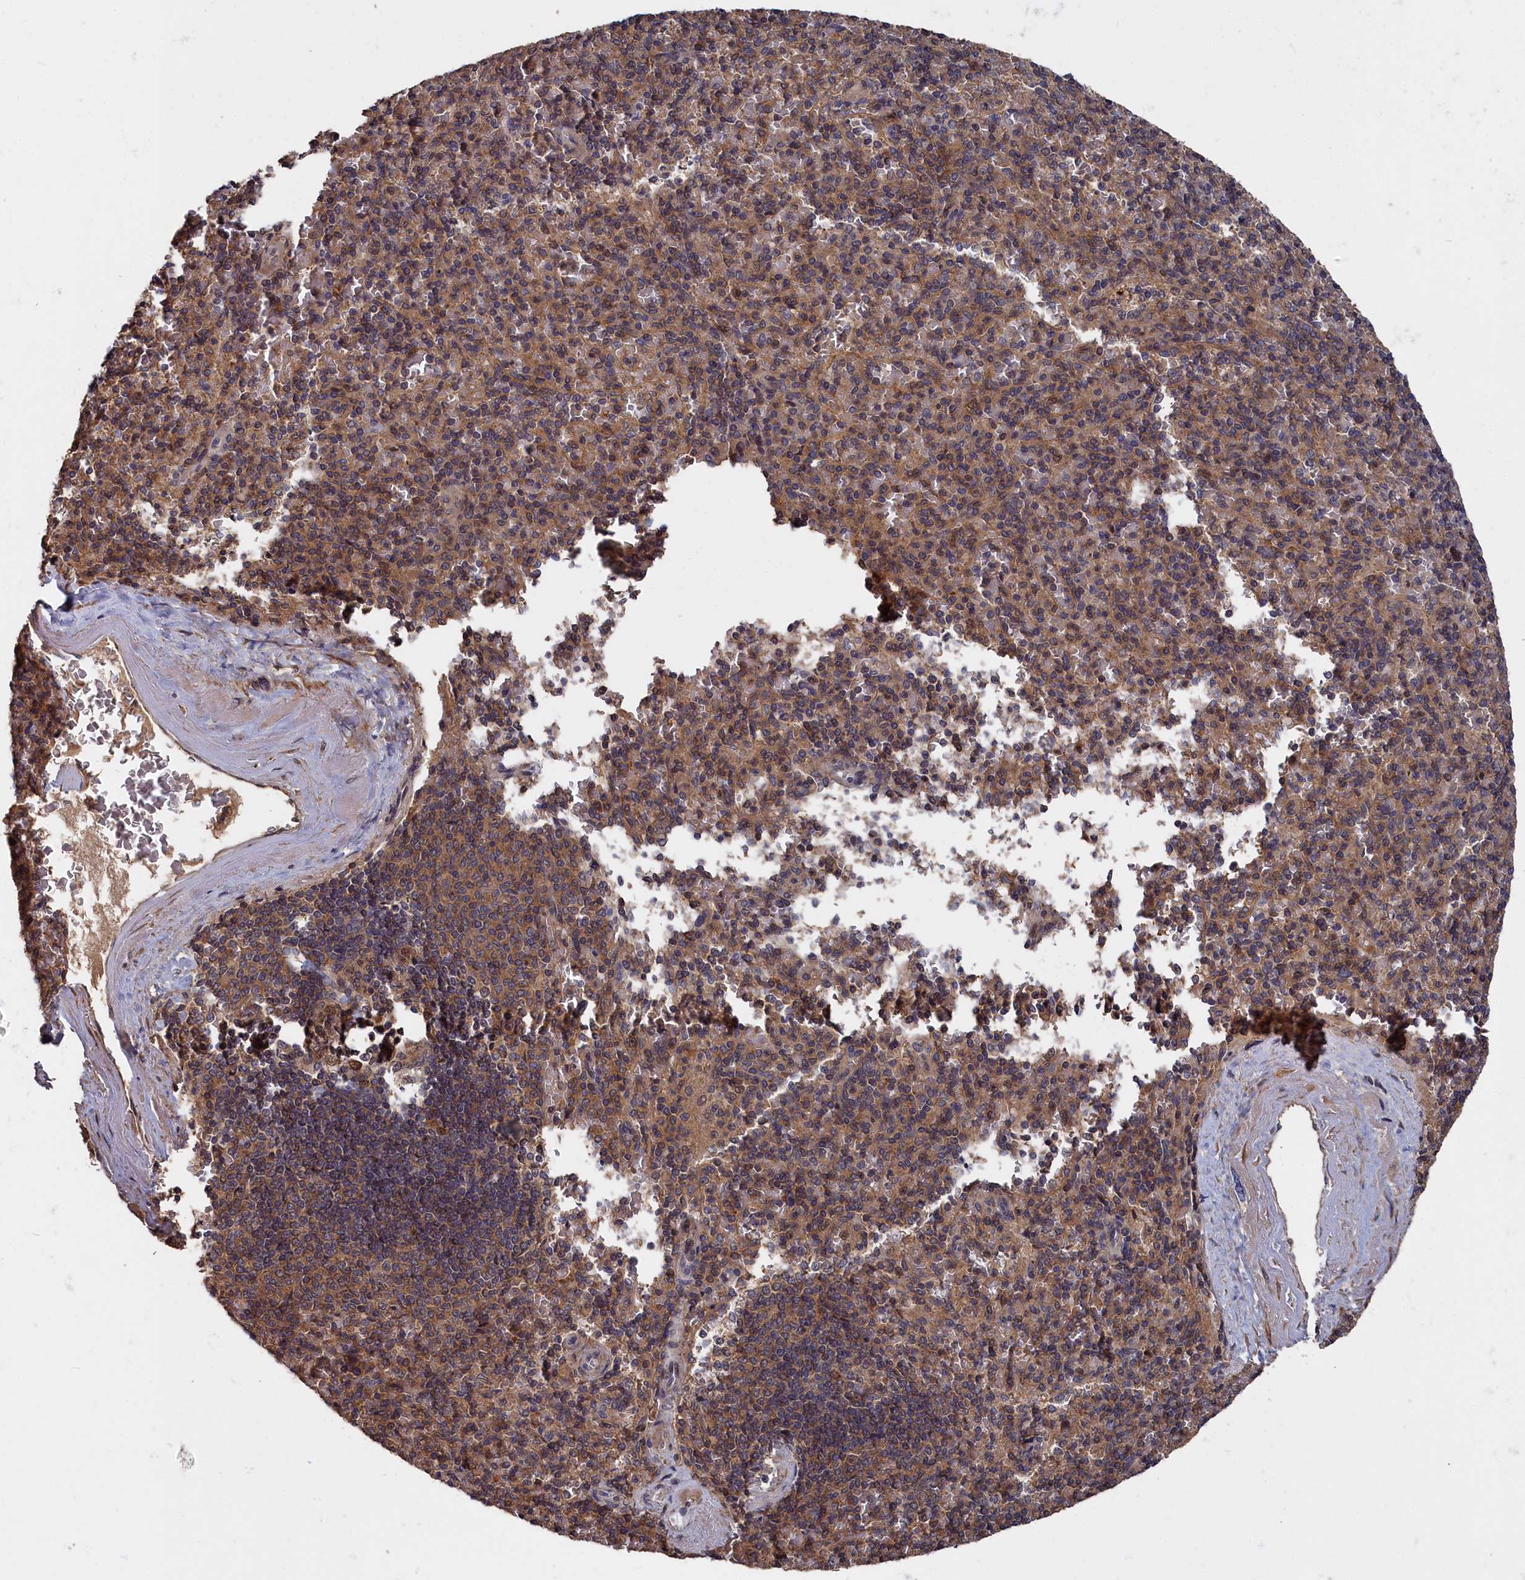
{"staining": {"intensity": "moderate", "quantity": "25%-75%", "location": "cytoplasmic/membranous"}, "tissue": "spleen", "cell_type": "Cells in red pulp", "image_type": "normal", "snomed": [{"axis": "morphology", "description": "Normal tissue, NOS"}, {"axis": "topography", "description": "Spleen"}], "caption": "Immunohistochemistry (IHC) micrograph of normal spleen: spleen stained using IHC demonstrates medium levels of moderate protein expression localized specifically in the cytoplasmic/membranous of cells in red pulp, appearing as a cytoplasmic/membranous brown color.", "gene": "RMI2", "patient": {"sex": "male", "age": 82}}